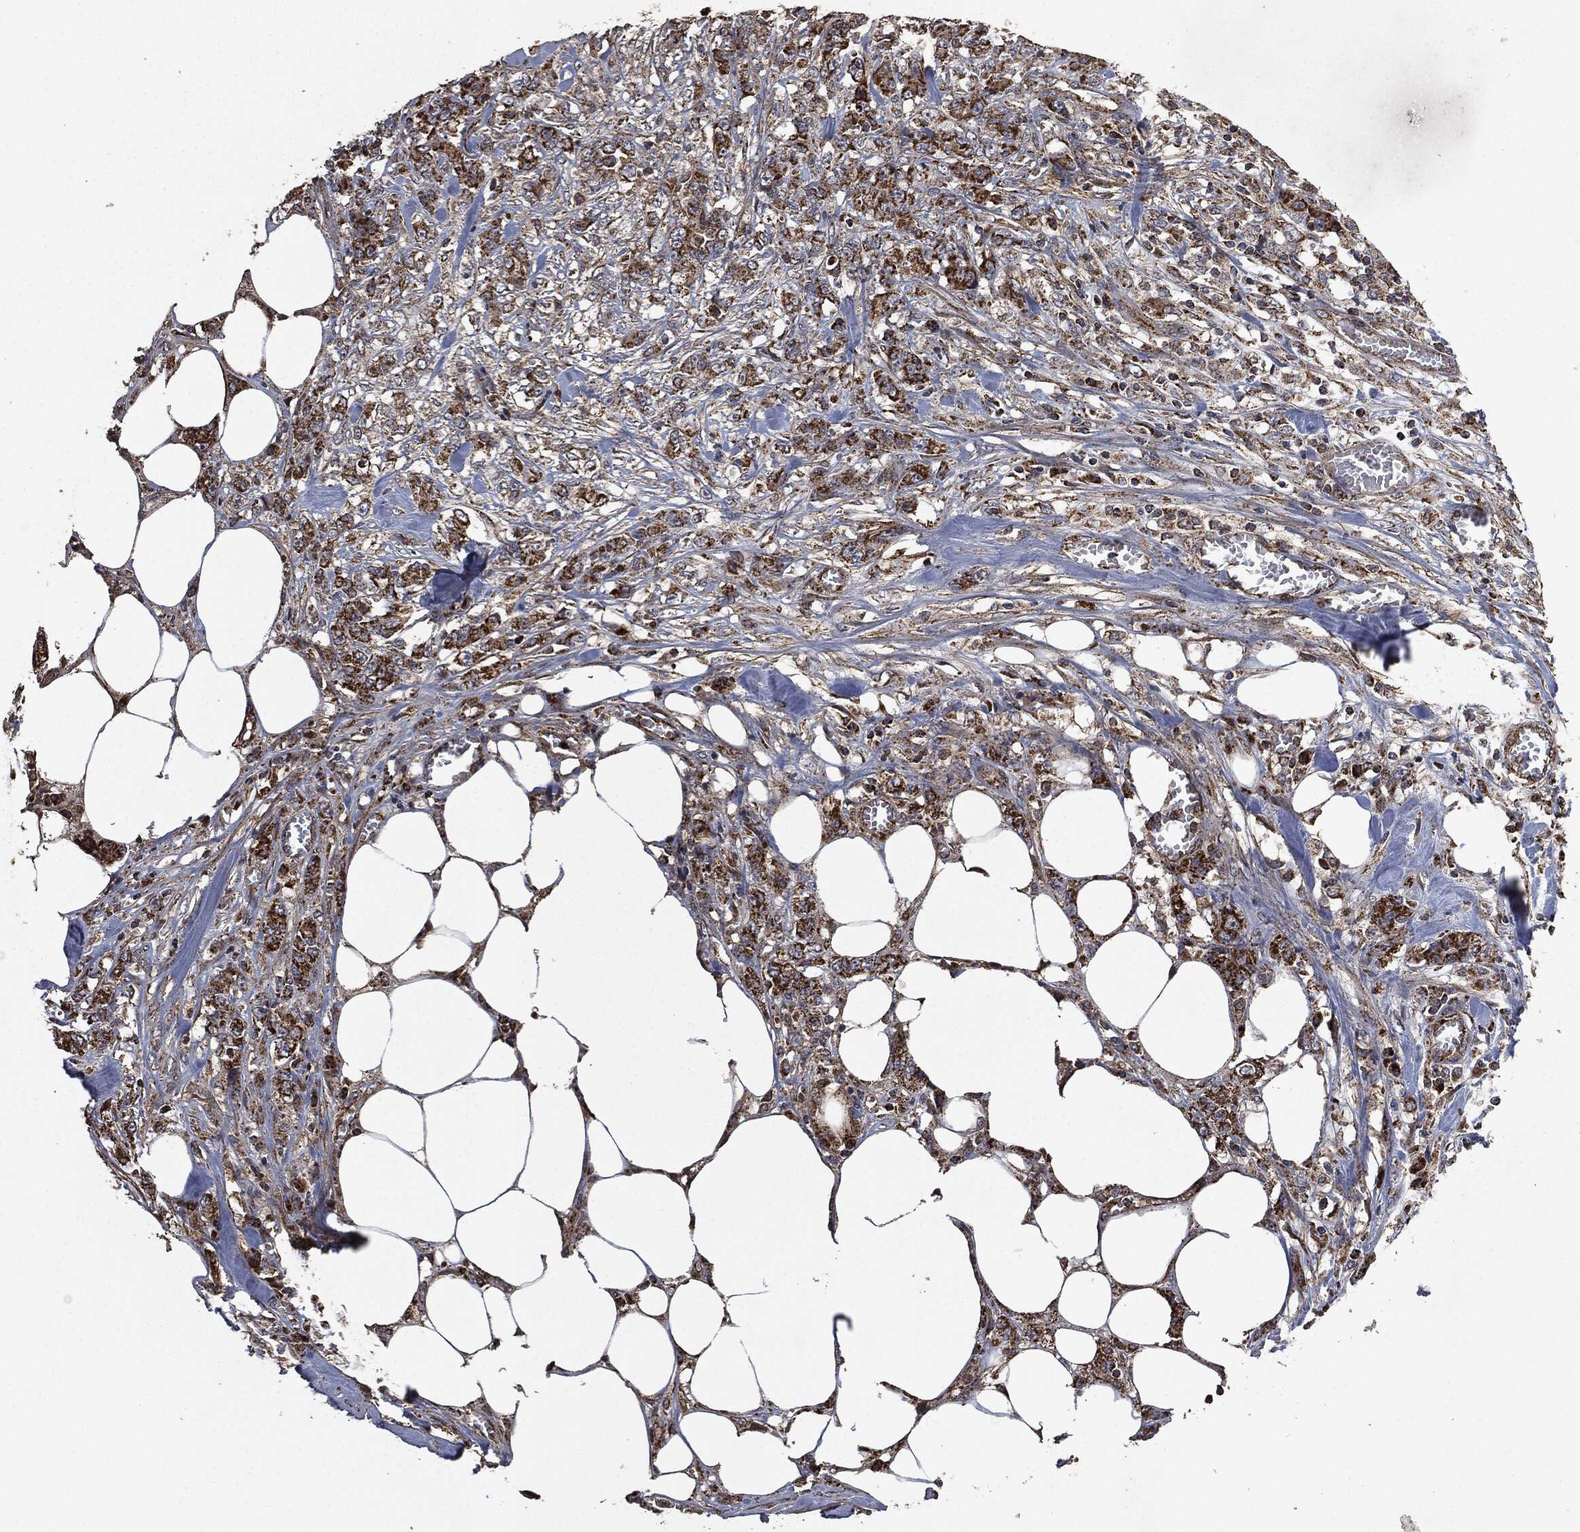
{"staining": {"intensity": "strong", "quantity": ">75%", "location": "cytoplasmic/membranous"}, "tissue": "colorectal cancer", "cell_type": "Tumor cells", "image_type": "cancer", "snomed": [{"axis": "morphology", "description": "Adenocarcinoma, NOS"}, {"axis": "topography", "description": "Colon"}], "caption": "Human adenocarcinoma (colorectal) stained for a protein (brown) exhibits strong cytoplasmic/membranous positive expression in about >75% of tumor cells.", "gene": "RYK", "patient": {"sex": "female", "age": 48}}